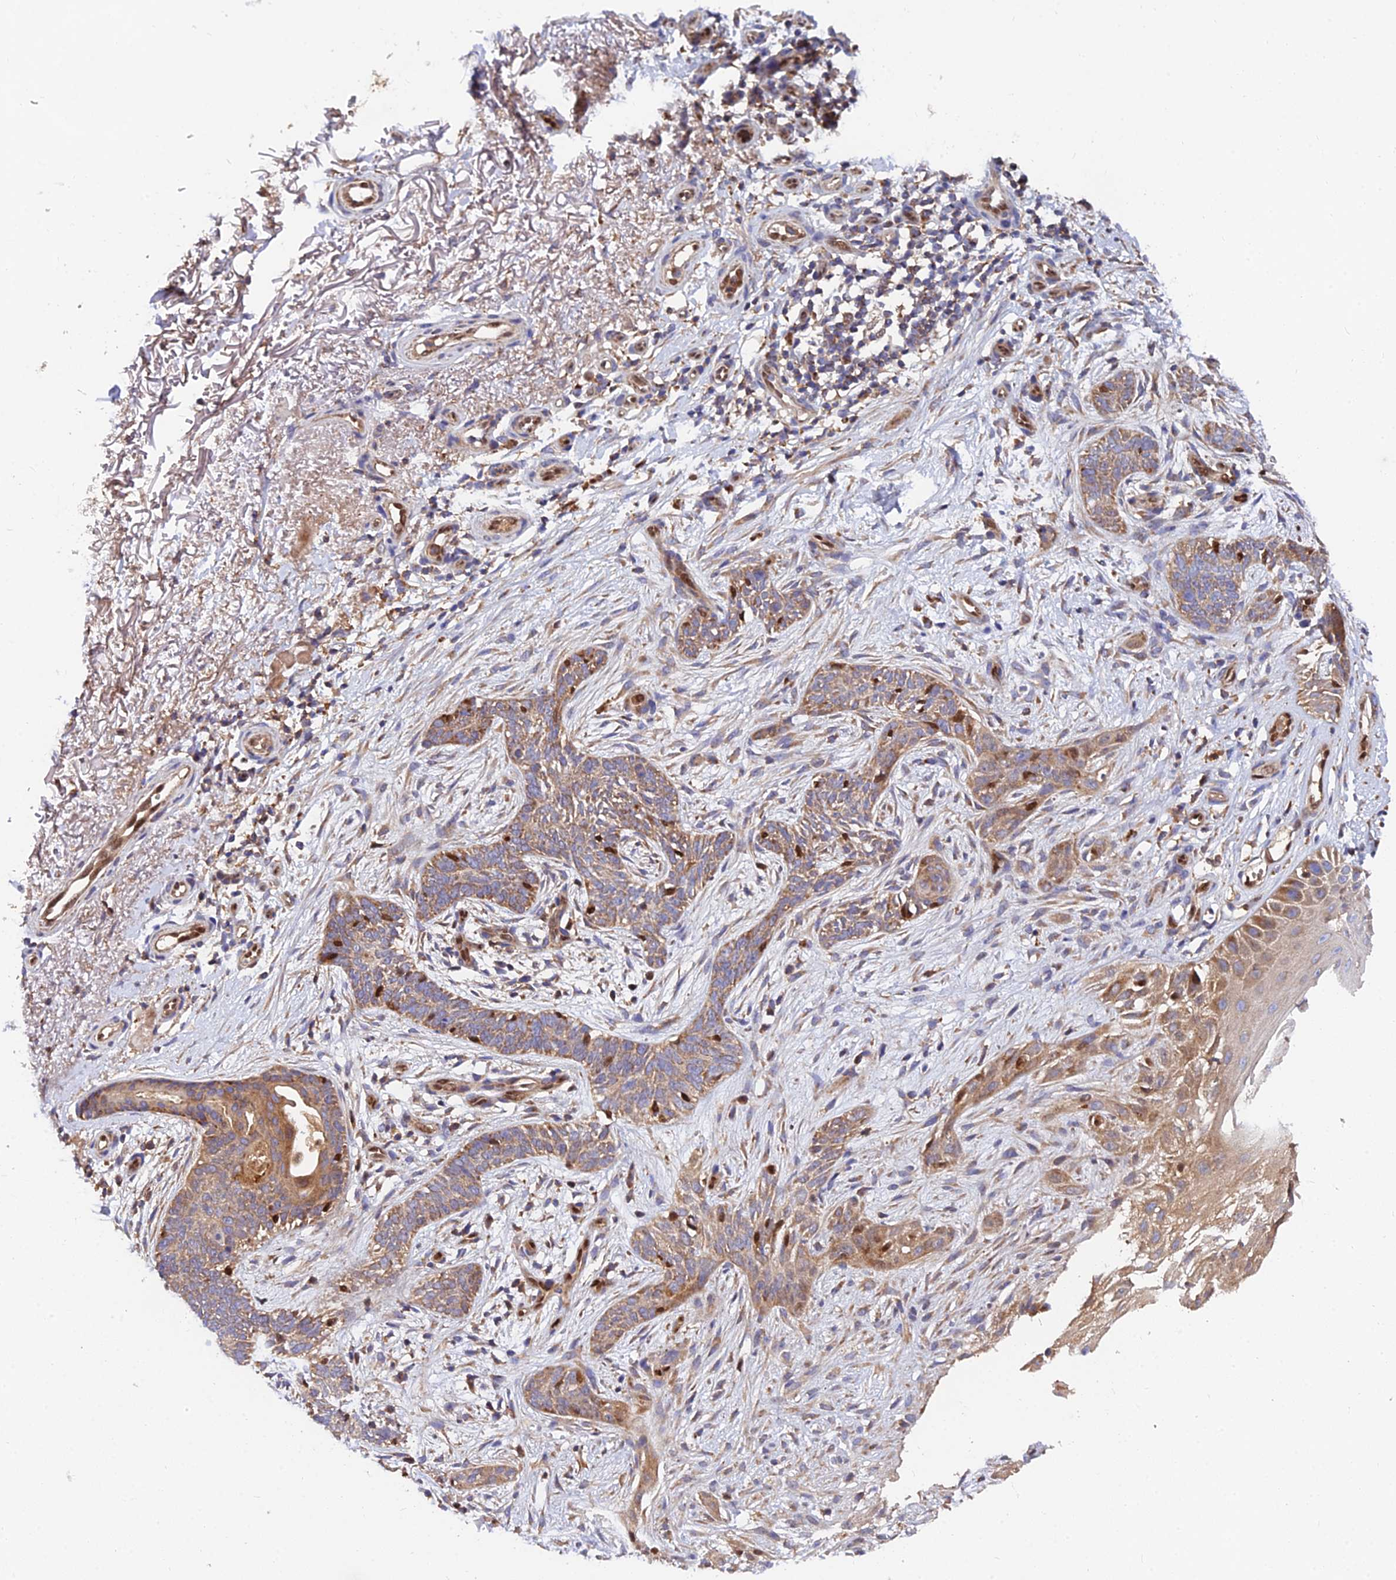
{"staining": {"intensity": "moderate", "quantity": ">75%", "location": "cytoplasmic/membranous"}, "tissue": "skin cancer", "cell_type": "Tumor cells", "image_type": "cancer", "snomed": [{"axis": "morphology", "description": "Basal cell carcinoma"}, {"axis": "topography", "description": "Skin"}], "caption": "Immunohistochemical staining of skin cancer (basal cell carcinoma) reveals moderate cytoplasmic/membranous protein staining in approximately >75% of tumor cells.", "gene": "PODNL1", "patient": {"sex": "female", "age": 82}}